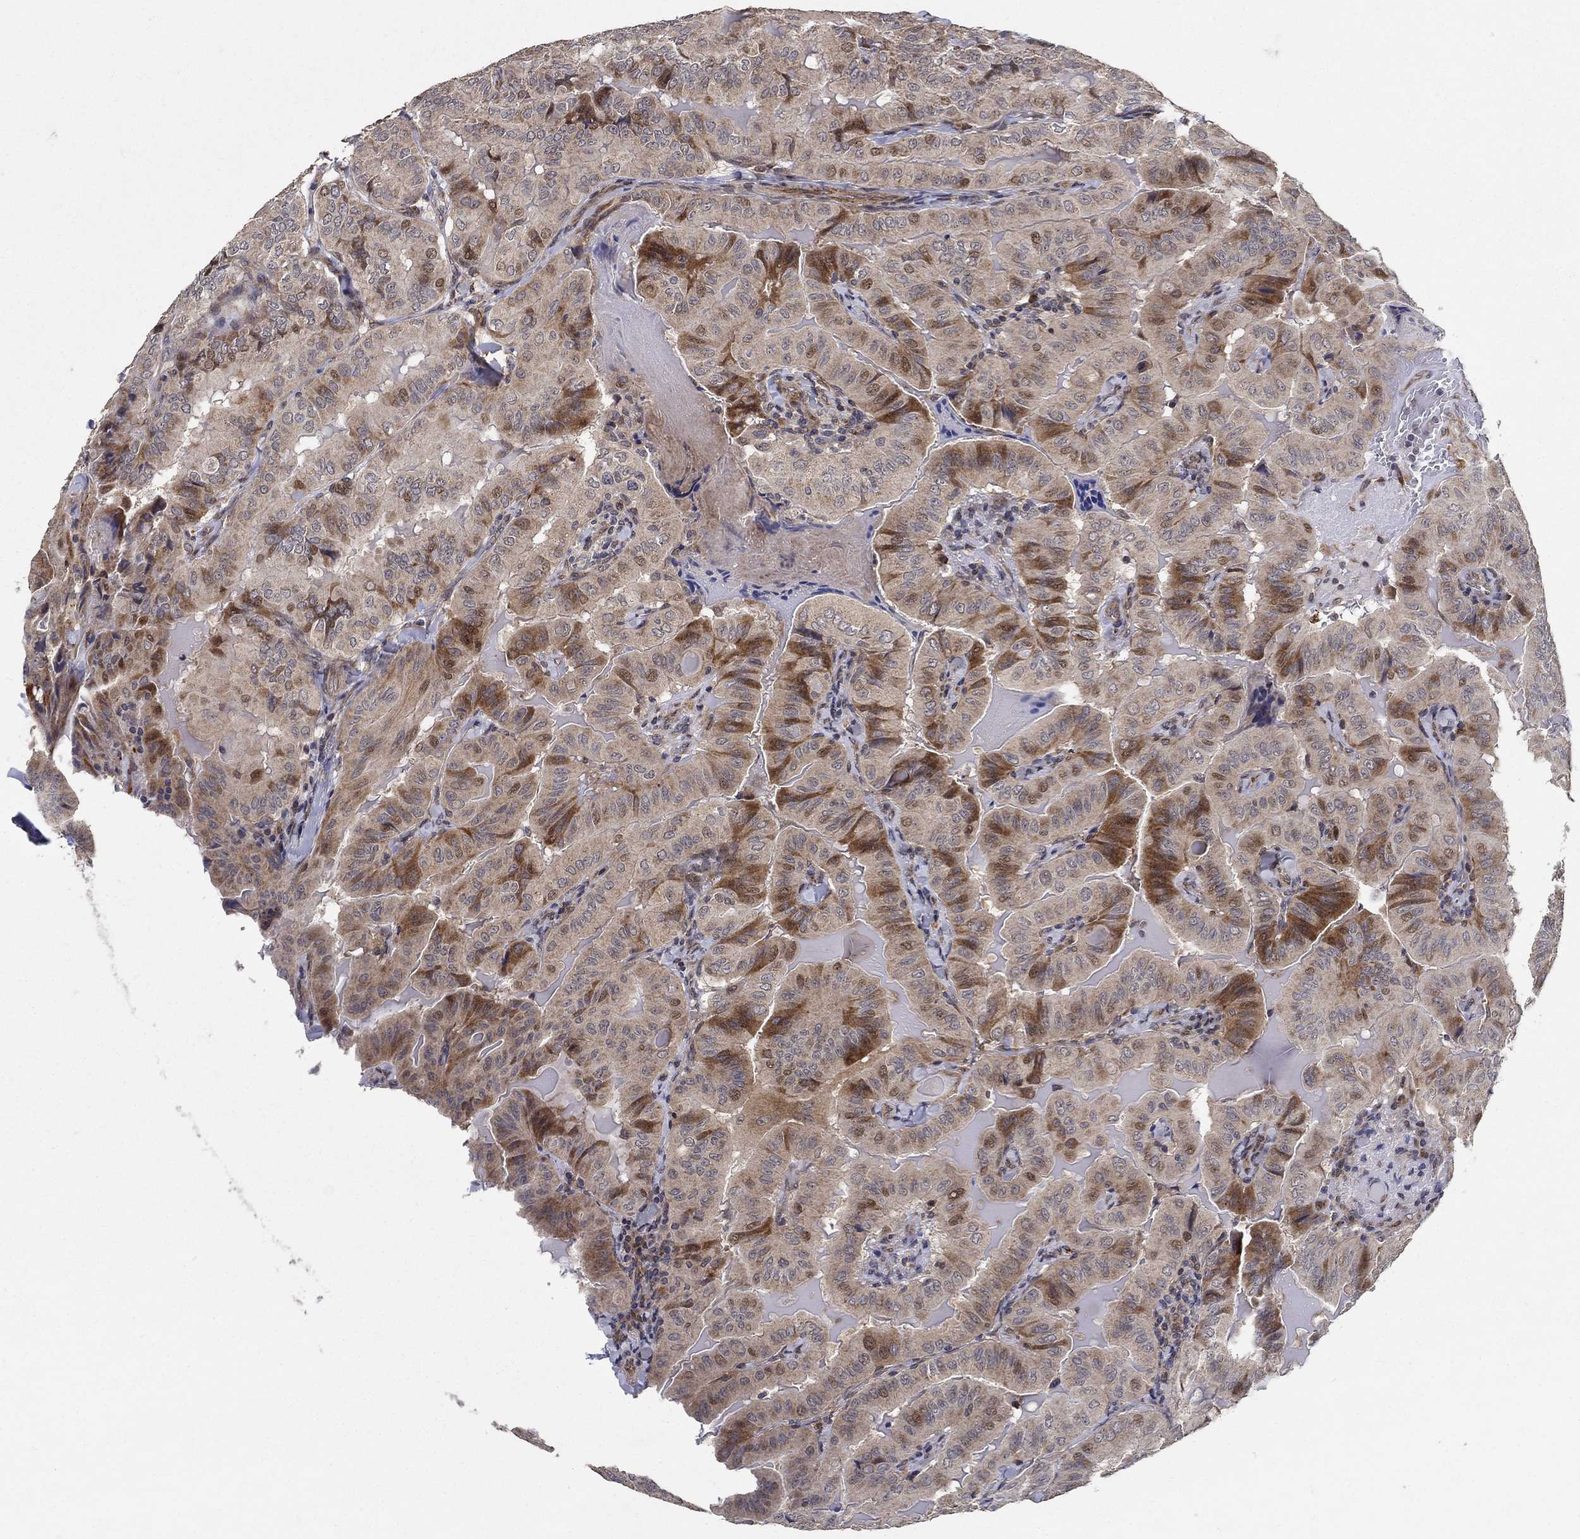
{"staining": {"intensity": "strong", "quantity": "25%-75%", "location": "cytoplasmic/membranous,nuclear"}, "tissue": "thyroid cancer", "cell_type": "Tumor cells", "image_type": "cancer", "snomed": [{"axis": "morphology", "description": "Papillary adenocarcinoma, NOS"}, {"axis": "topography", "description": "Thyroid gland"}], "caption": "About 25%-75% of tumor cells in human papillary adenocarcinoma (thyroid) demonstrate strong cytoplasmic/membranous and nuclear protein expression as visualized by brown immunohistochemical staining.", "gene": "ZNF594", "patient": {"sex": "female", "age": 68}}